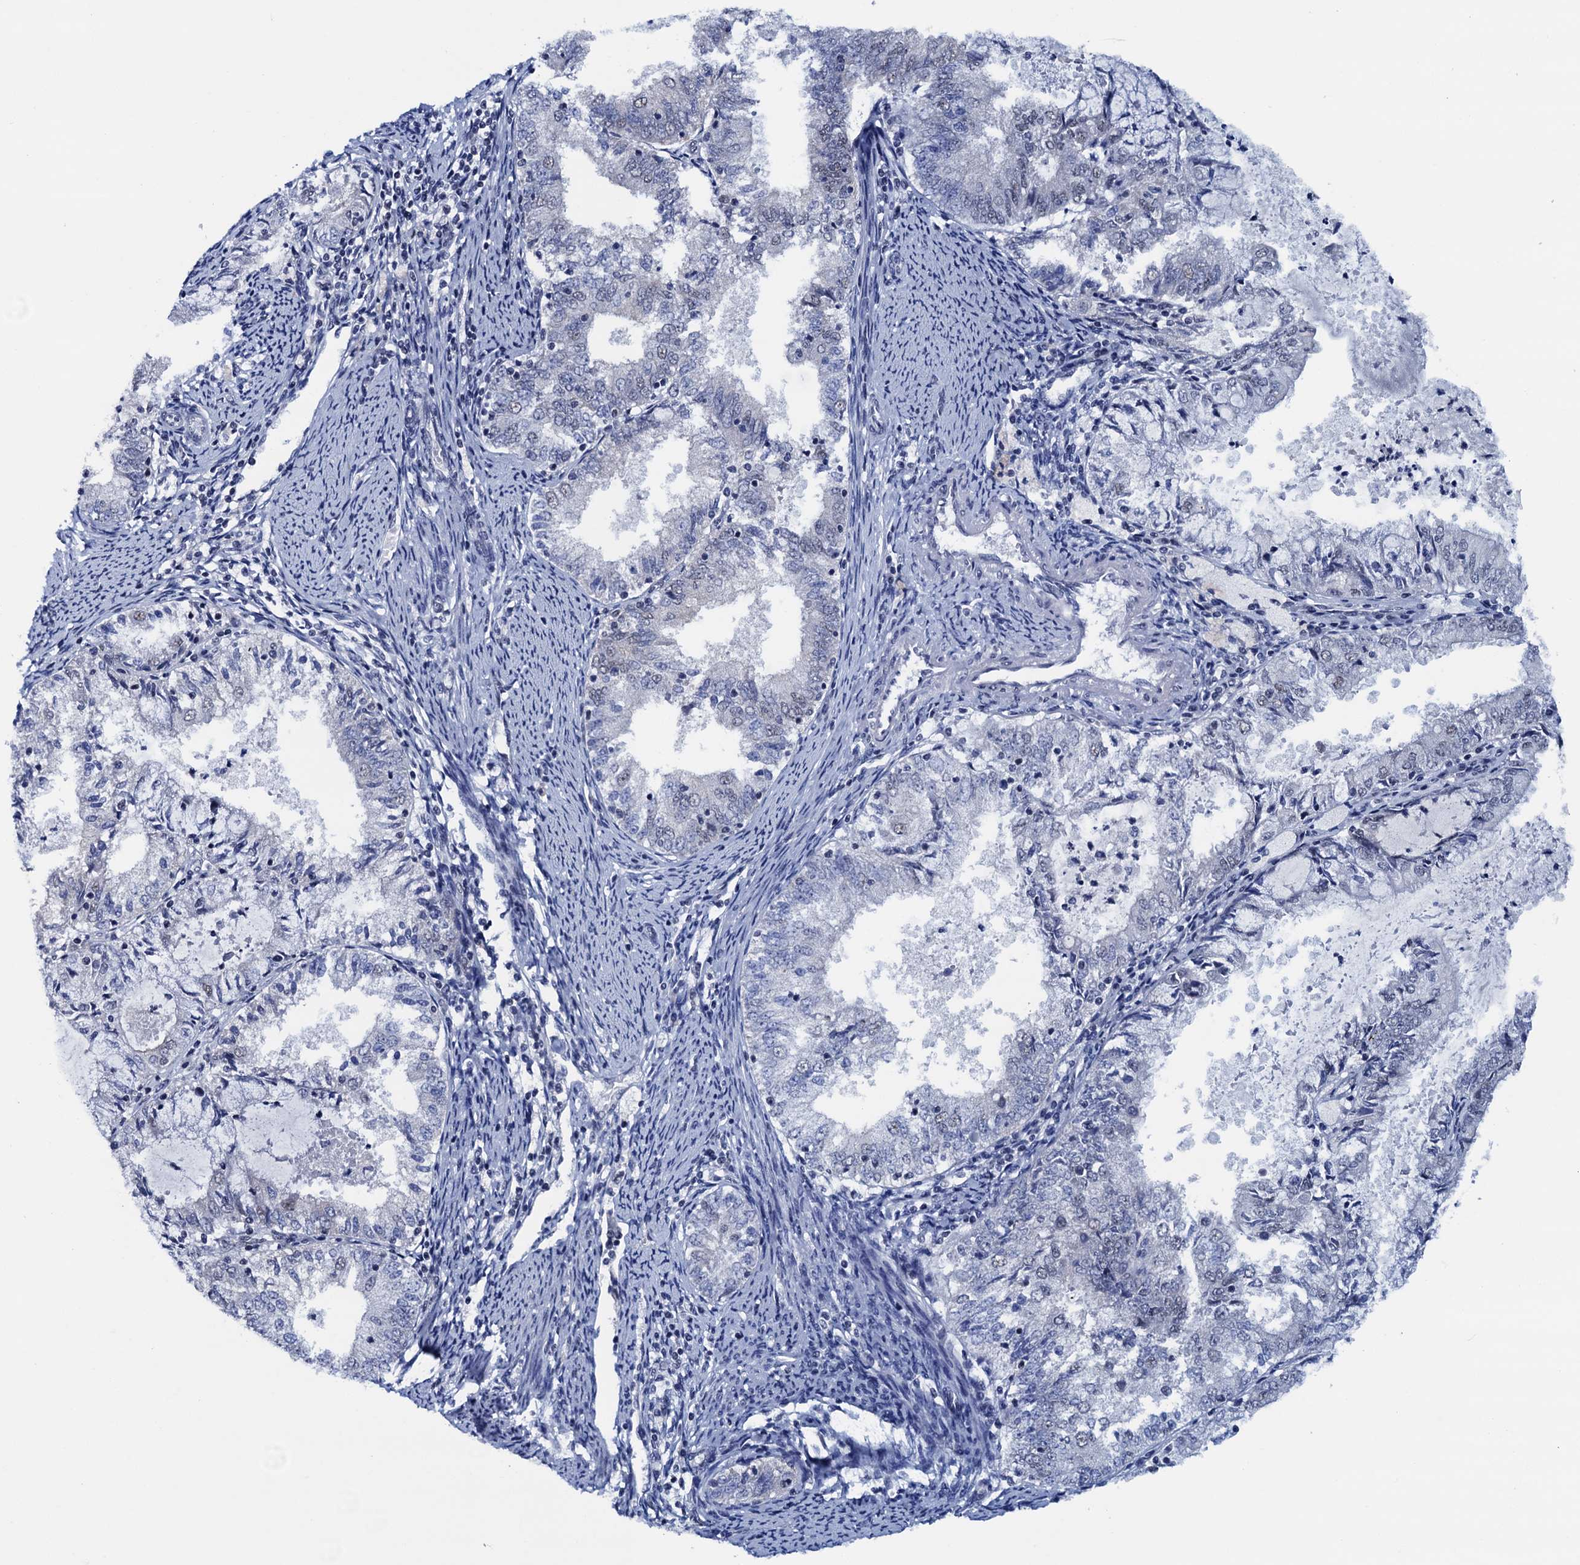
{"staining": {"intensity": "negative", "quantity": "none", "location": "none"}, "tissue": "endometrial cancer", "cell_type": "Tumor cells", "image_type": "cancer", "snomed": [{"axis": "morphology", "description": "Adenocarcinoma, NOS"}, {"axis": "topography", "description": "Endometrium"}], "caption": "This is an immunohistochemistry (IHC) photomicrograph of endometrial cancer. There is no expression in tumor cells.", "gene": "FNBP4", "patient": {"sex": "female", "age": 57}}